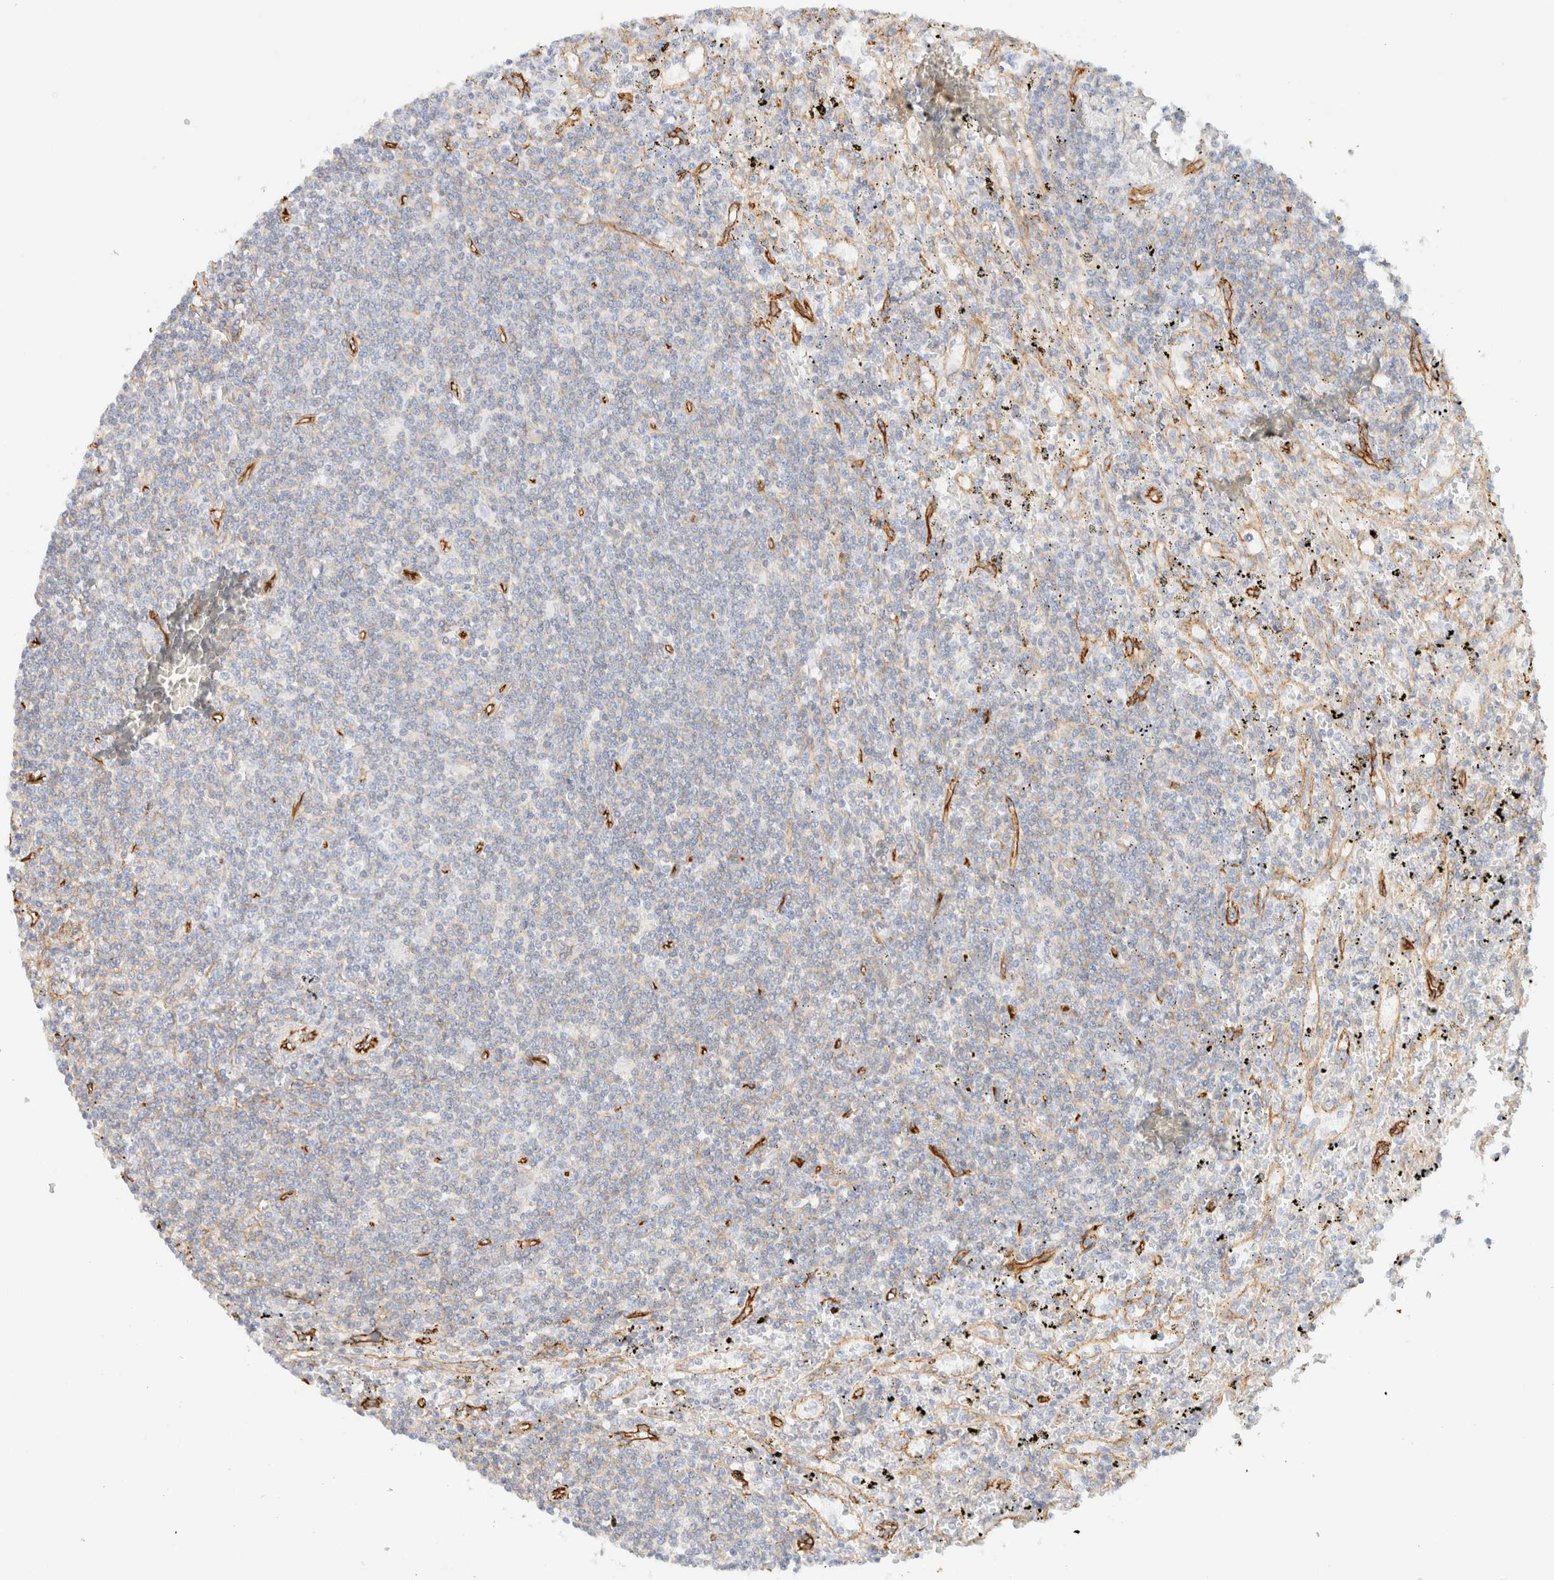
{"staining": {"intensity": "negative", "quantity": "none", "location": "none"}, "tissue": "lymphoma", "cell_type": "Tumor cells", "image_type": "cancer", "snomed": [{"axis": "morphology", "description": "Malignant lymphoma, non-Hodgkin's type, Low grade"}, {"axis": "topography", "description": "Spleen"}], "caption": "The immunohistochemistry histopathology image has no significant staining in tumor cells of lymphoma tissue.", "gene": "CYB5R4", "patient": {"sex": "male", "age": 76}}